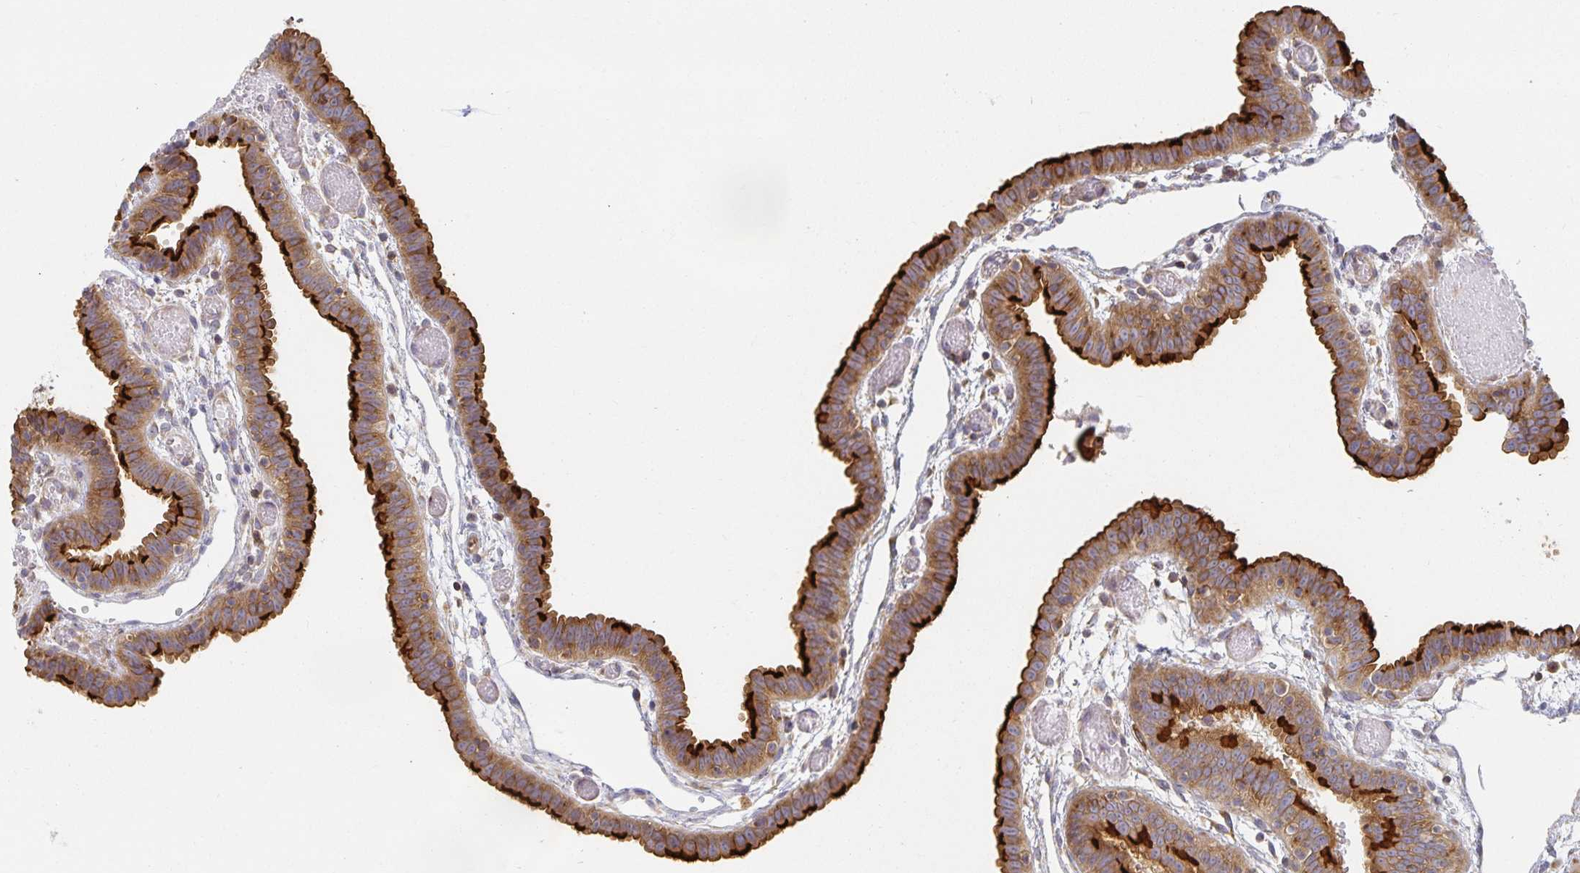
{"staining": {"intensity": "strong", "quantity": "25%-75%", "location": "cytoplasmic/membranous"}, "tissue": "fallopian tube", "cell_type": "Glandular cells", "image_type": "normal", "snomed": [{"axis": "morphology", "description": "Normal tissue, NOS"}, {"axis": "topography", "description": "Fallopian tube"}], "caption": "Immunohistochemistry micrograph of normal fallopian tube: fallopian tube stained using immunohistochemistry displays high levels of strong protein expression localized specifically in the cytoplasmic/membranous of glandular cells, appearing as a cytoplasmic/membranous brown color.", "gene": "NOMO1", "patient": {"sex": "female", "age": 37}}